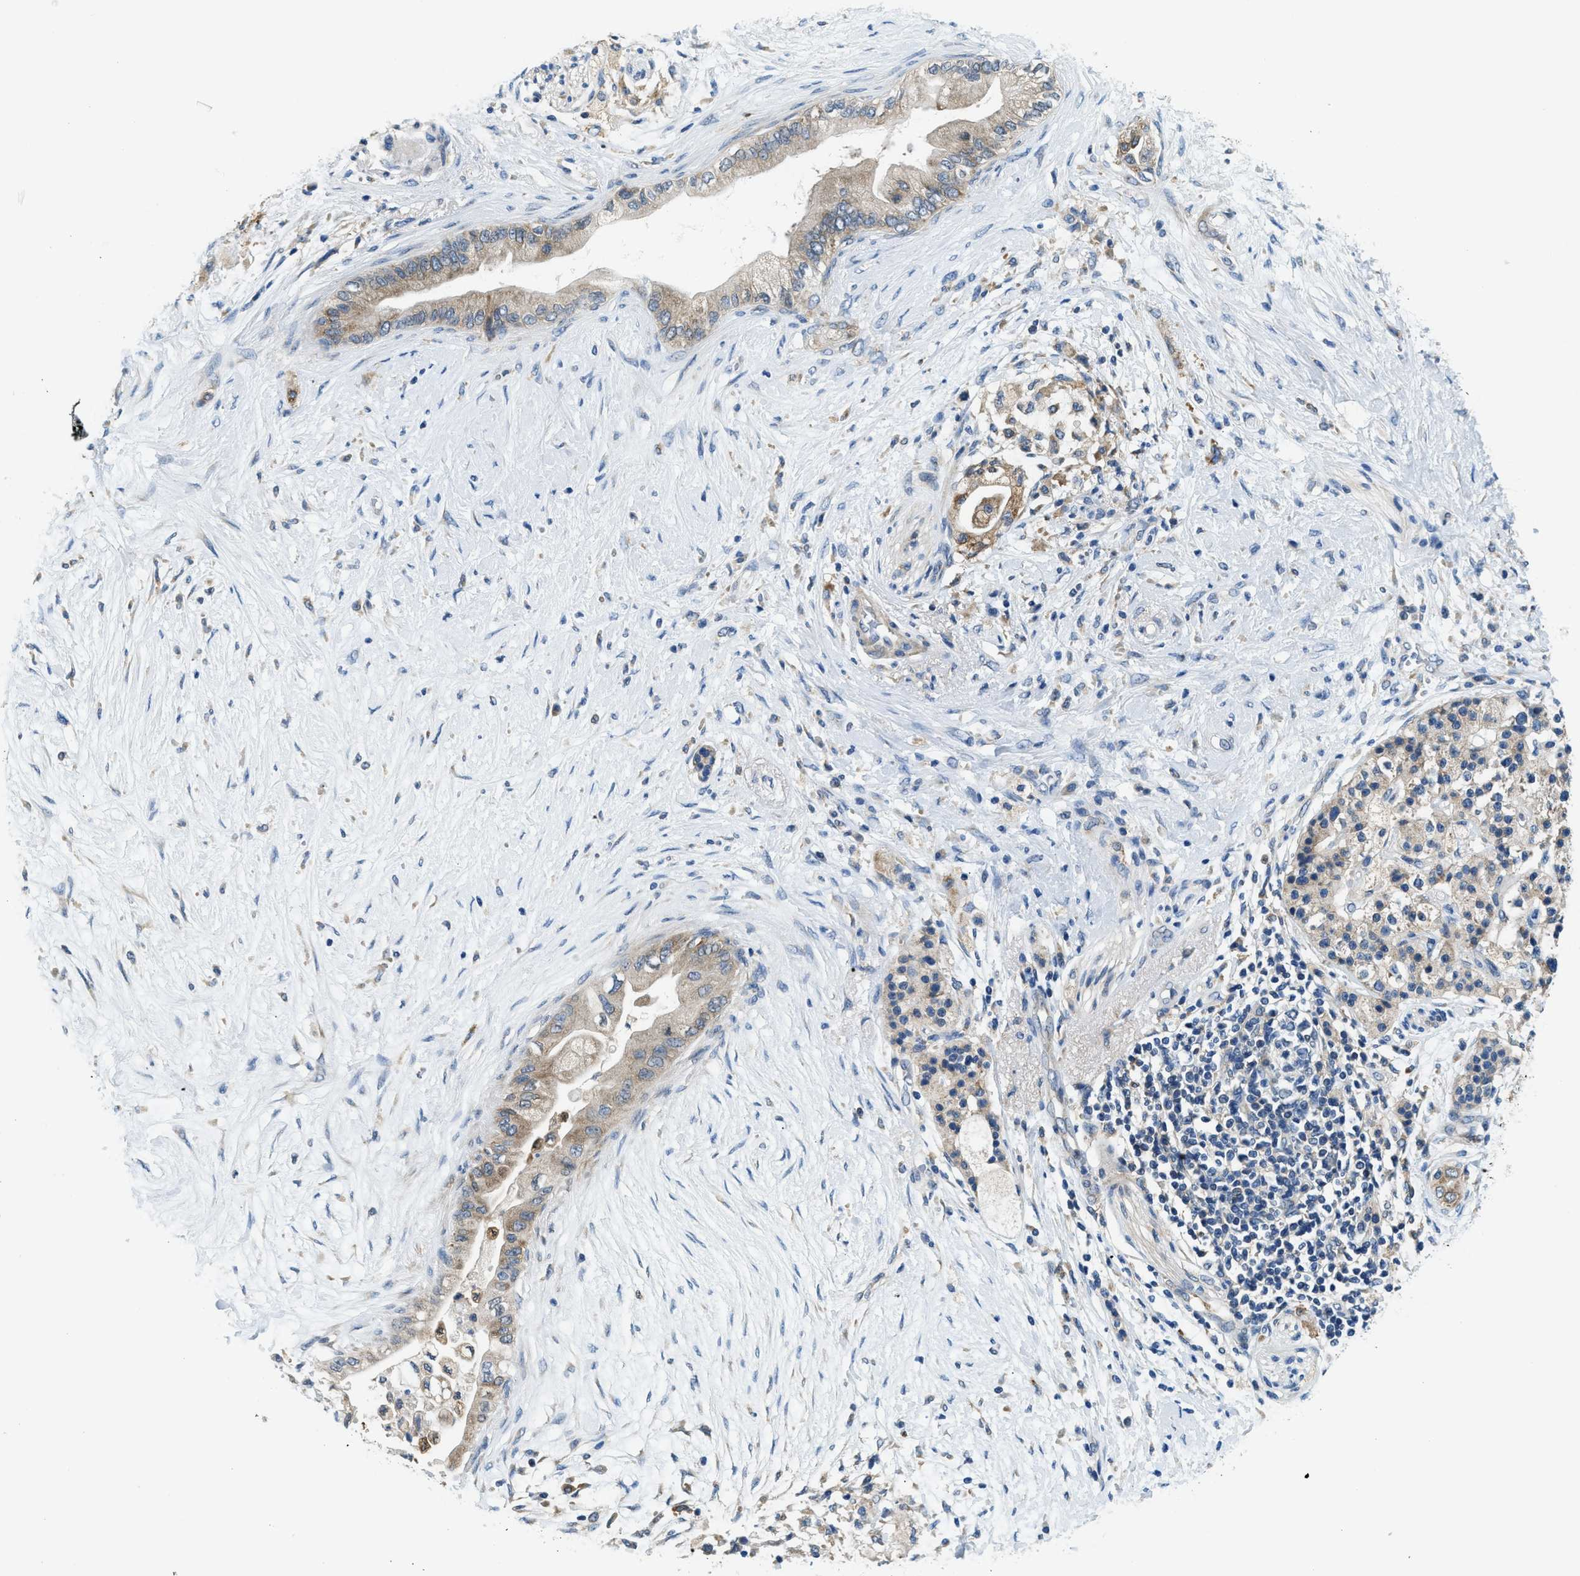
{"staining": {"intensity": "weak", "quantity": ">75%", "location": "cytoplasmic/membranous"}, "tissue": "pancreatic cancer", "cell_type": "Tumor cells", "image_type": "cancer", "snomed": [{"axis": "morphology", "description": "Normal tissue, NOS"}, {"axis": "morphology", "description": "Adenocarcinoma, NOS"}, {"axis": "topography", "description": "Pancreas"}, {"axis": "topography", "description": "Duodenum"}], "caption": "Human adenocarcinoma (pancreatic) stained with a protein marker reveals weak staining in tumor cells.", "gene": "LPIN2", "patient": {"sex": "female", "age": 60}}